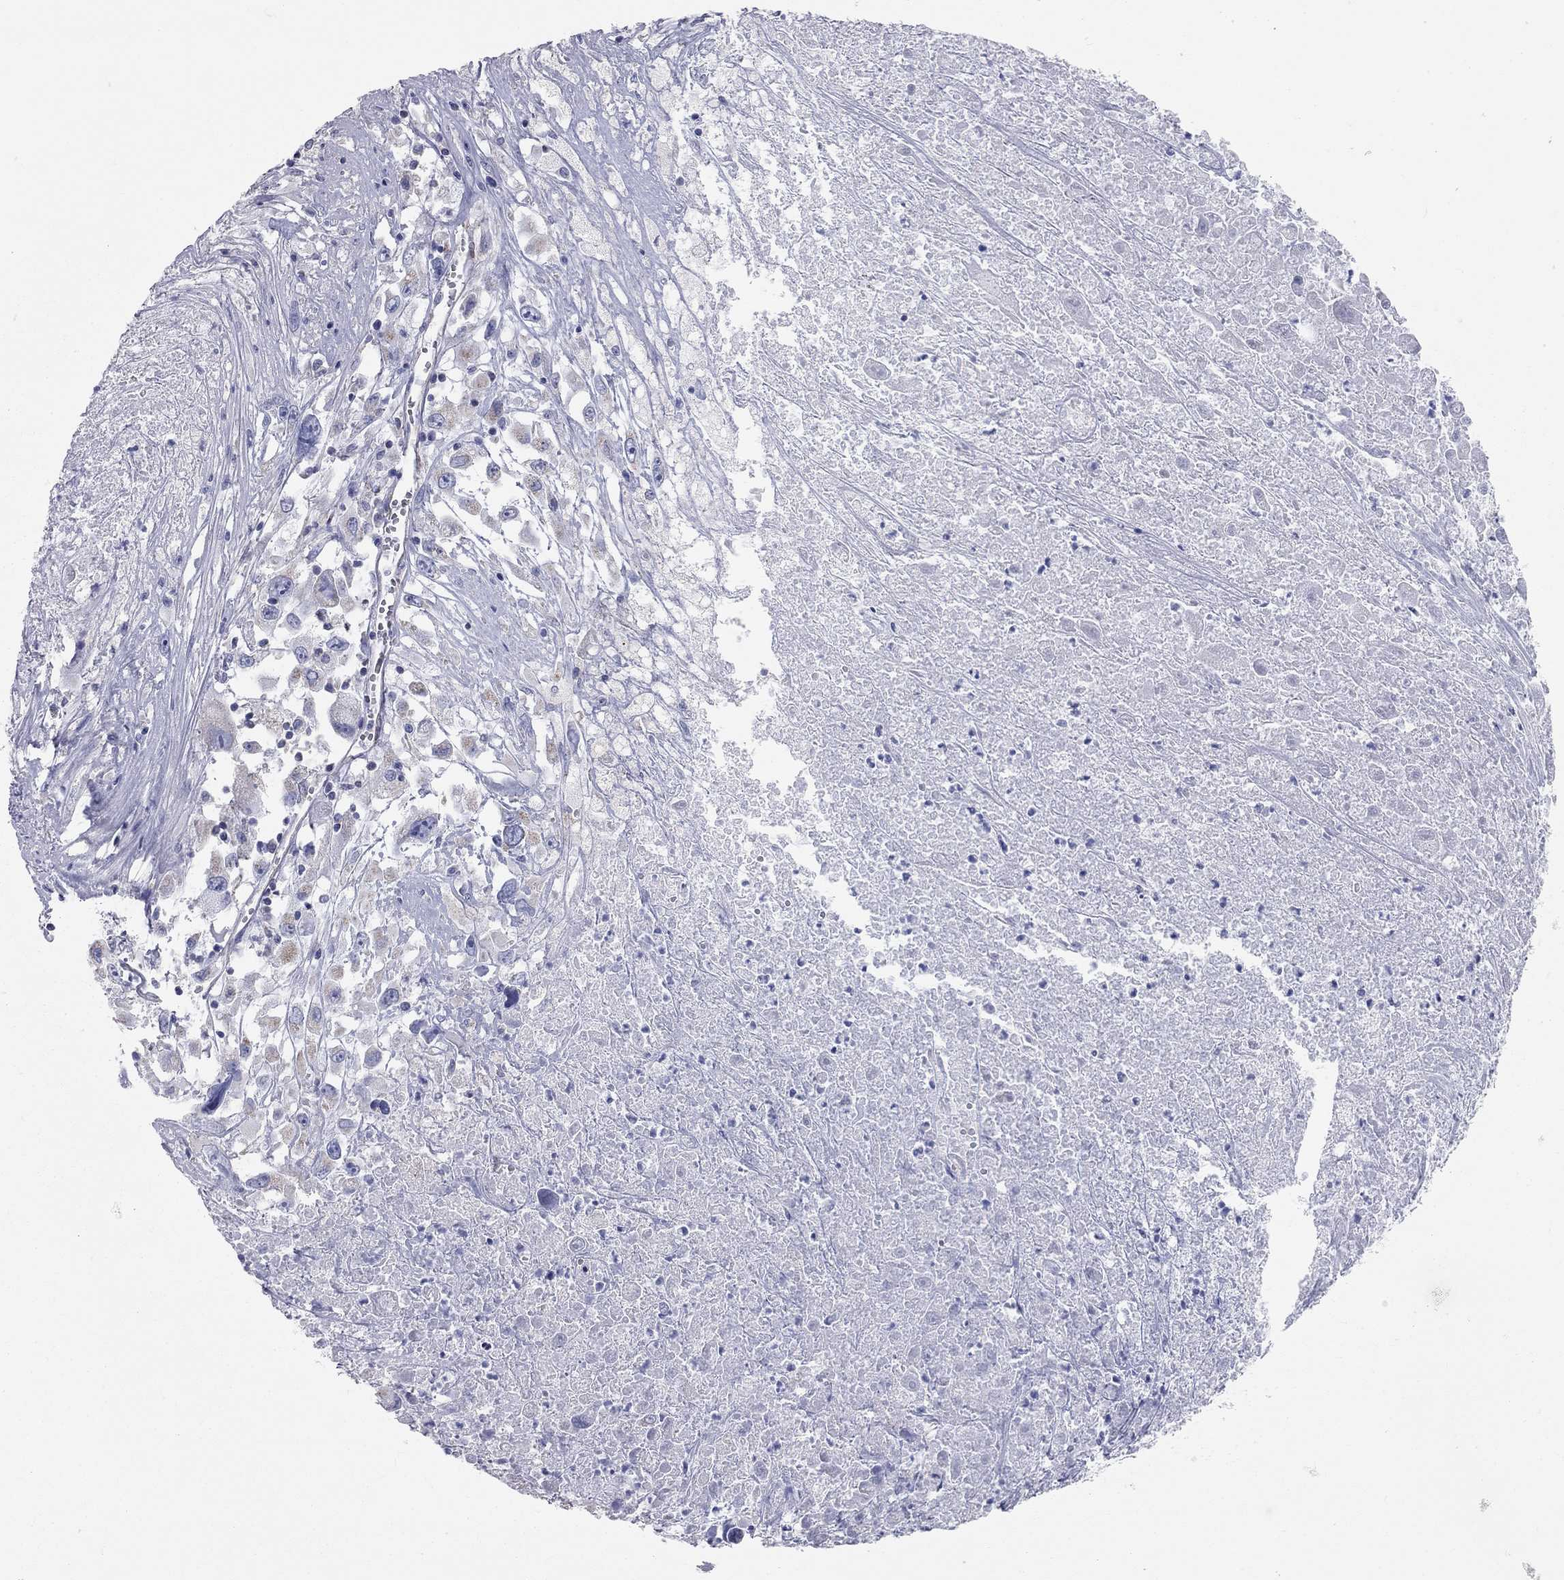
{"staining": {"intensity": "negative", "quantity": "none", "location": "none"}, "tissue": "melanoma", "cell_type": "Tumor cells", "image_type": "cancer", "snomed": [{"axis": "morphology", "description": "Malignant melanoma, Metastatic site"}, {"axis": "topography", "description": "Lymph node"}], "caption": "Malignant melanoma (metastatic site) stained for a protein using immunohistochemistry (IHC) shows no staining tumor cells.", "gene": "CFAP161", "patient": {"sex": "male", "age": 50}}